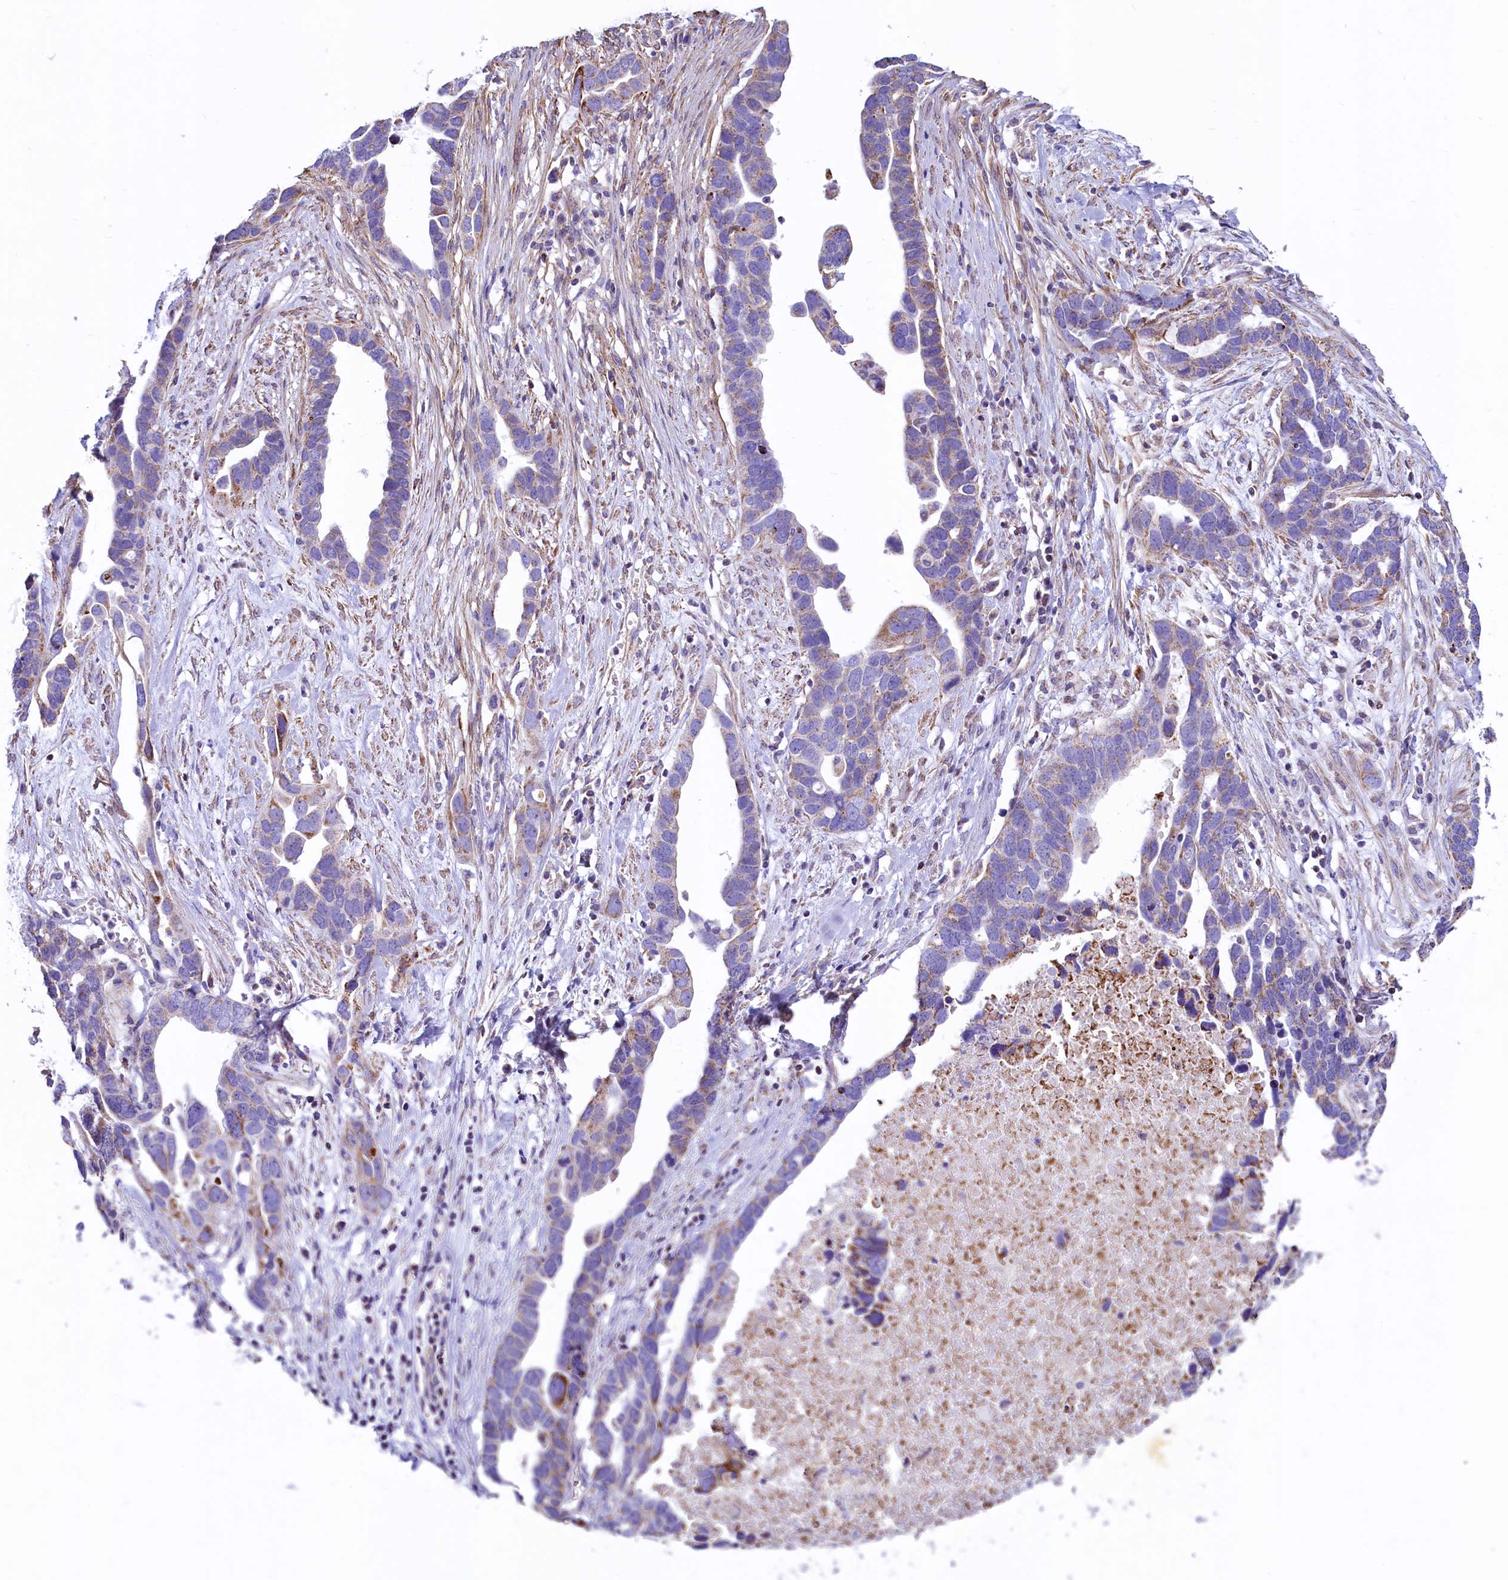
{"staining": {"intensity": "moderate", "quantity": "<25%", "location": "cytoplasmic/membranous"}, "tissue": "ovarian cancer", "cell_type": "Tumor cells", "image_type": "cancer", "snomed": [{"axis": "morphology", "description": "Cystadenocarcinoma, serous, NOS"}, {"axis": "topography", "description": "Ovary"}], "caption": "DAB immunohistochemical staining of human ovarian serous cystadenocarcinoma displays moderate cytoplasmic/membranous protein positivity in about <25% of tumor cells. (Stains: DAB (3,3'-diaminobenzidine) in brown, nuclei in blue, Microscopy: brightfield microscopy at high magnification).", "gene": "VWCE", "patient": {"sex": "female", "age": 54}}